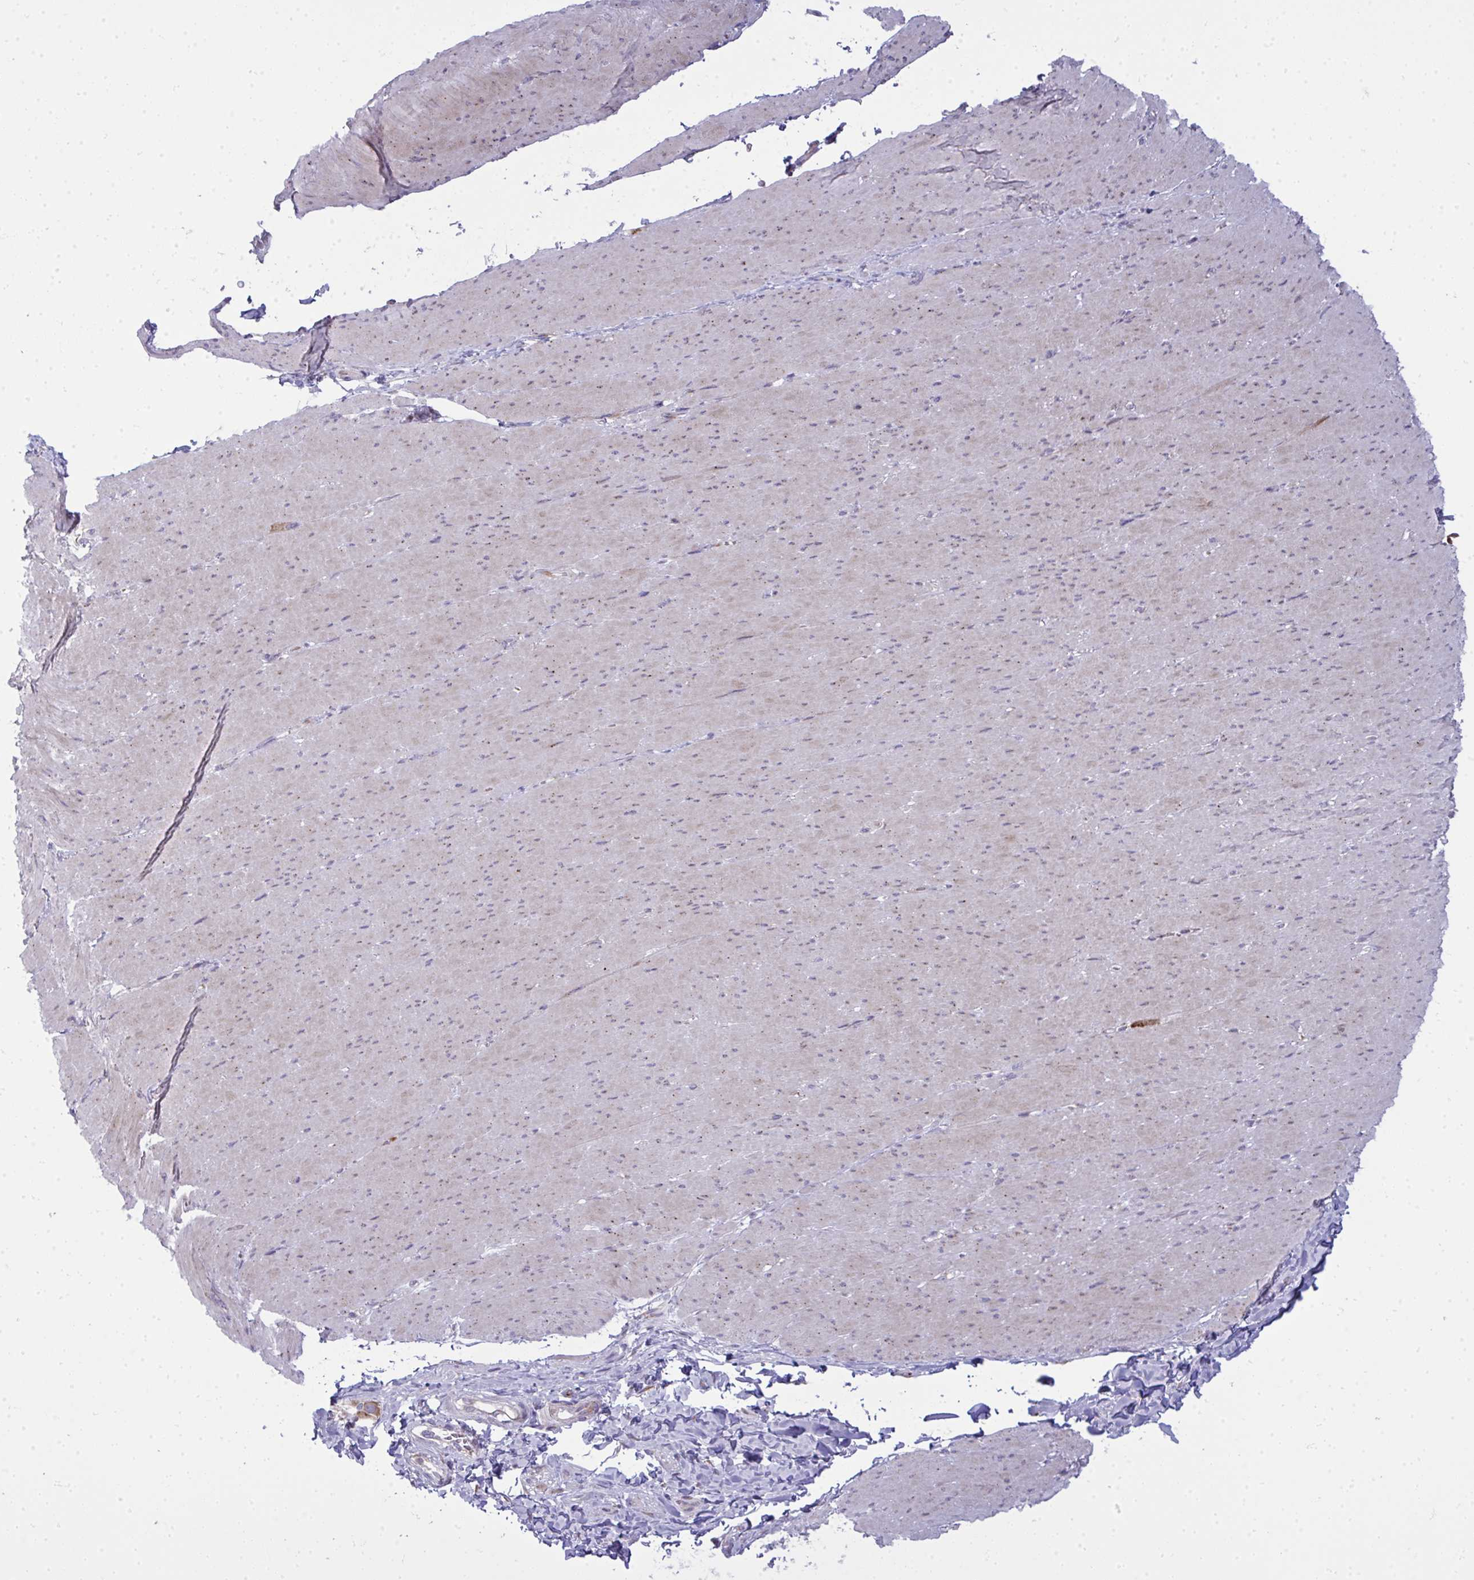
{"staining": {"intensity": "weak", "quantity": "25%-75%", "location": "cytoplasmic/membranous"}, "tissue": "smooth muscle", "cell_type": "Smooth muscle cells", "image_type": "normal", "snomed": [{"axis": "morphology", "description": "Normal tissue, NOS"}, {"axis": "topography", "description": "Smooth muscle"}, {"axis": "topography", "description": "Rectum"}], "caption": "Immunohistochemical staining of unremarkable human smooth muscle exhibits weak cytoplasmic/membranous protein positivity in about 25%-75% of smooth muscle cells. (DAB (3,3'-diaminobenzidine) IHC with brightfield microscopy, high magnification).", "gene": "GFPT2", "patient": {"sex": "male", "age": 53}}